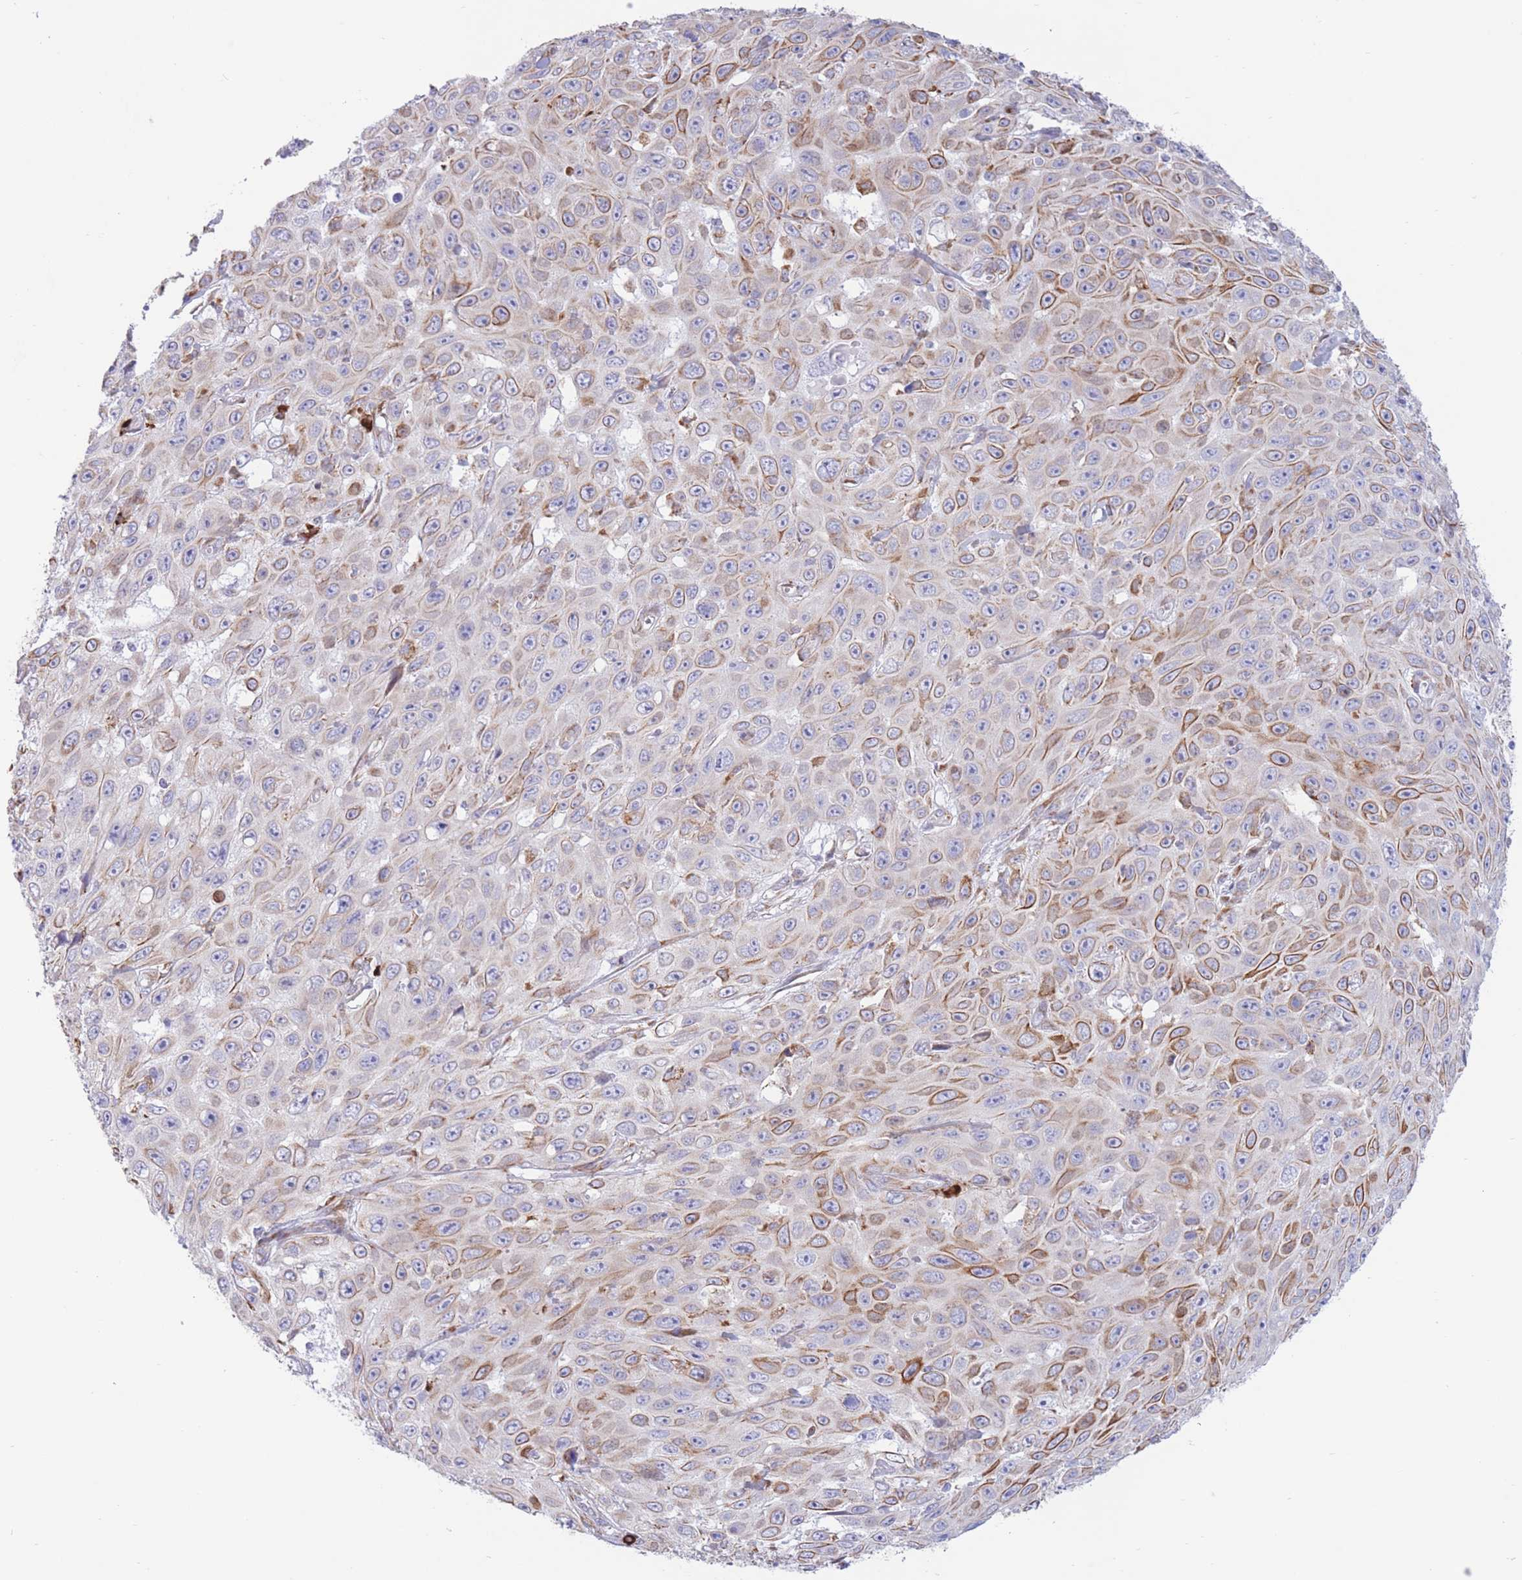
{"staining": {"intensity": "moderate", "quantity": "<25%", "location": "cytoplasmic/membranous"}, "tissue": "skin cancer", "cell_type": "Tumor cells", "image_type": "cancer", "snomed": [{"axis": "morphology", "description": "Squamous cell carcinoma, NOS"}, {"axis": "topography", "description": "Skin"}], "caption": "Immunohistochemical staining of human squamous cell carcinoma (skin) reveals moderate cytoplasmic/membranous protein positivity in about <25% of tumor cells. The staining was performed using DAB to visualize the protein expression in brown, while the nuclei were stained in blue with hematoxylin (Magnification: 20x).", "gene": "MYDGF", "patient": {"sex": "male", "age": 82}}